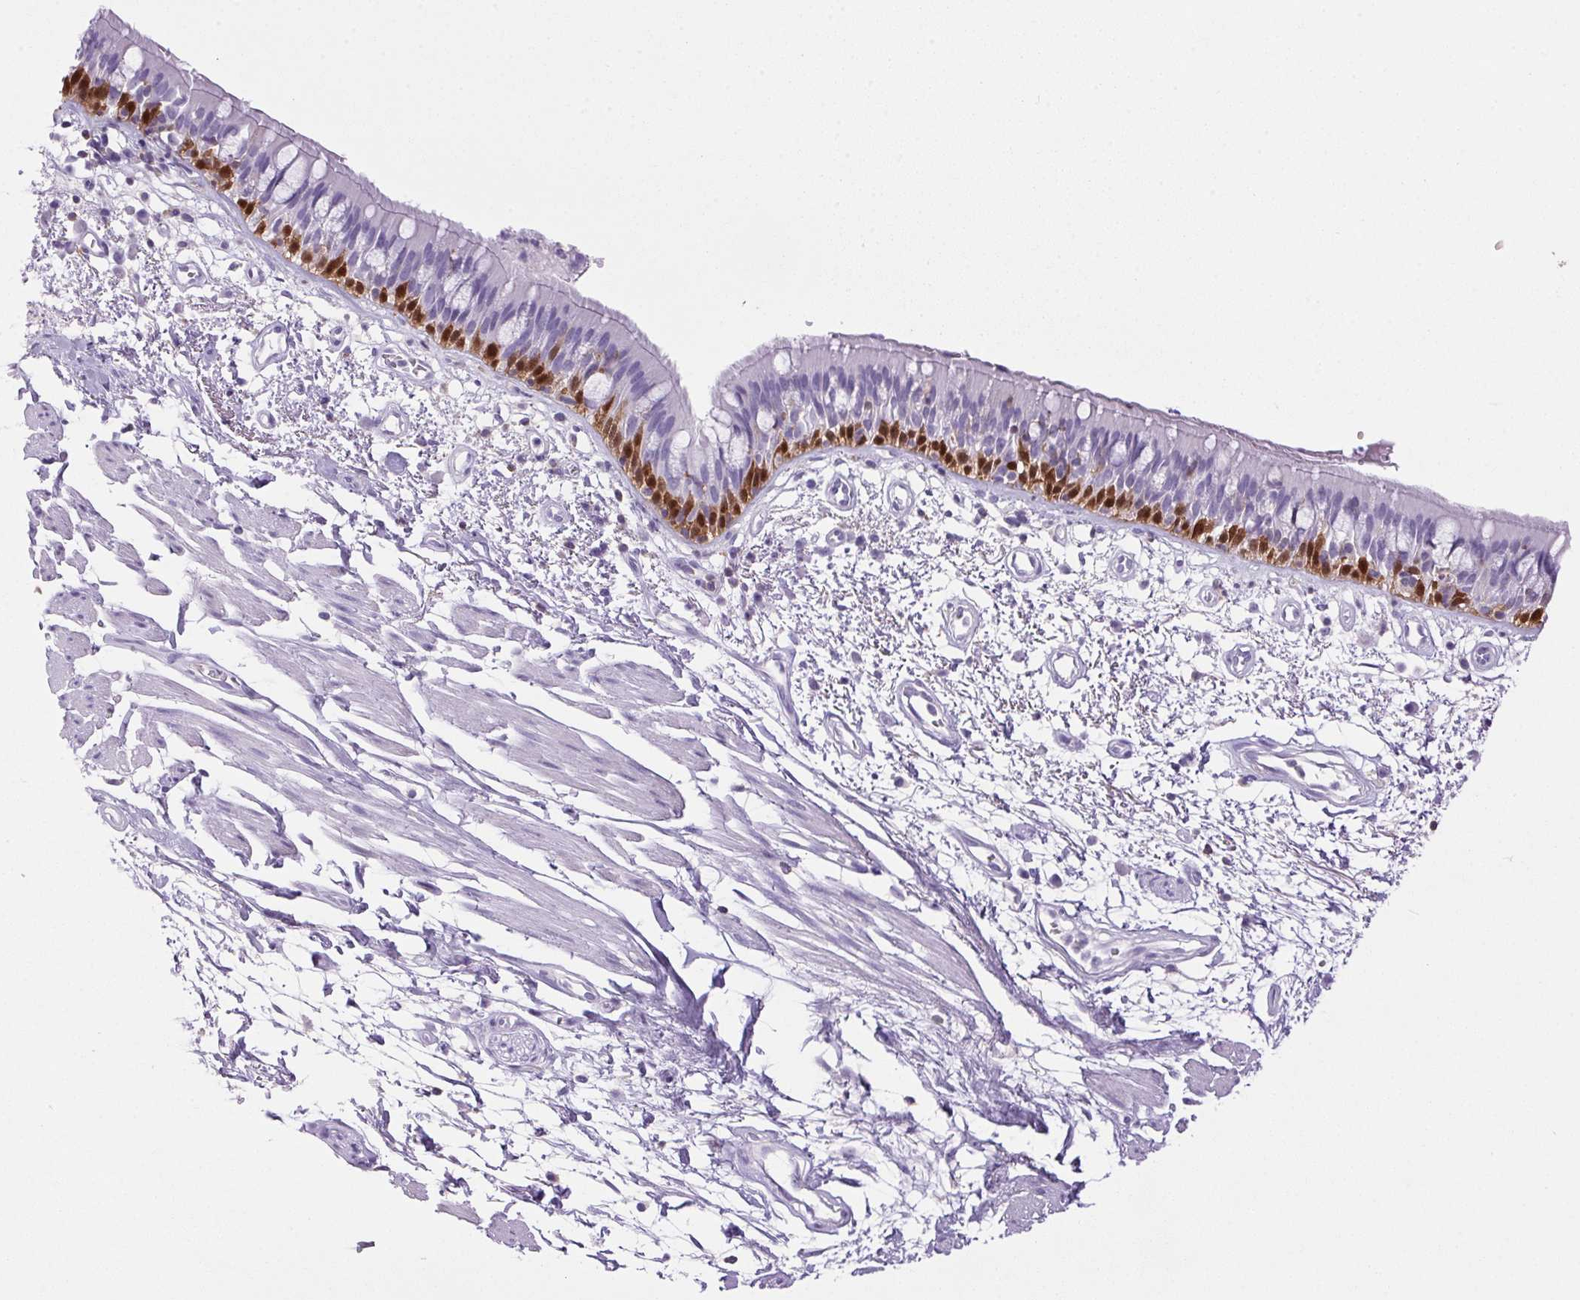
{"staining": {"intensity": "strong", "quantity": "25%-75%", "location": "cytoplasmic/membranous,nuclear"}, "tissue": "bronchus", "cell_type": "Respiratory epithelial cells", "image_type": "normal", "snomed": [{"axis": "morphology", "description": "Normal tissue, NOS"}, {"axis": "morphology", "description": "Squamous cell carcinoma, NOS"}, {"axis": "topography", "description": "Cartilage tissue"}, {"axis": "topography", "description": "Bronchus"}, {"axis": "topography", "description": "Lung"}], "caption": "High-power microscopy captured an immunohistochemistry (IHC) photomicrograph of normal bronchus, revealing strong cytoplasmic/membranous,nuclear expression in approximately 25%-75% of respiratory epithelial cells. Using DAB (3,3'-diaminobenzidine) (brown) and hematoxylin (blue) stains, captured at high magnification using brightfield microscopy.", "gene": "S100A2", "patient": {"sex": "male", "age": 66}}